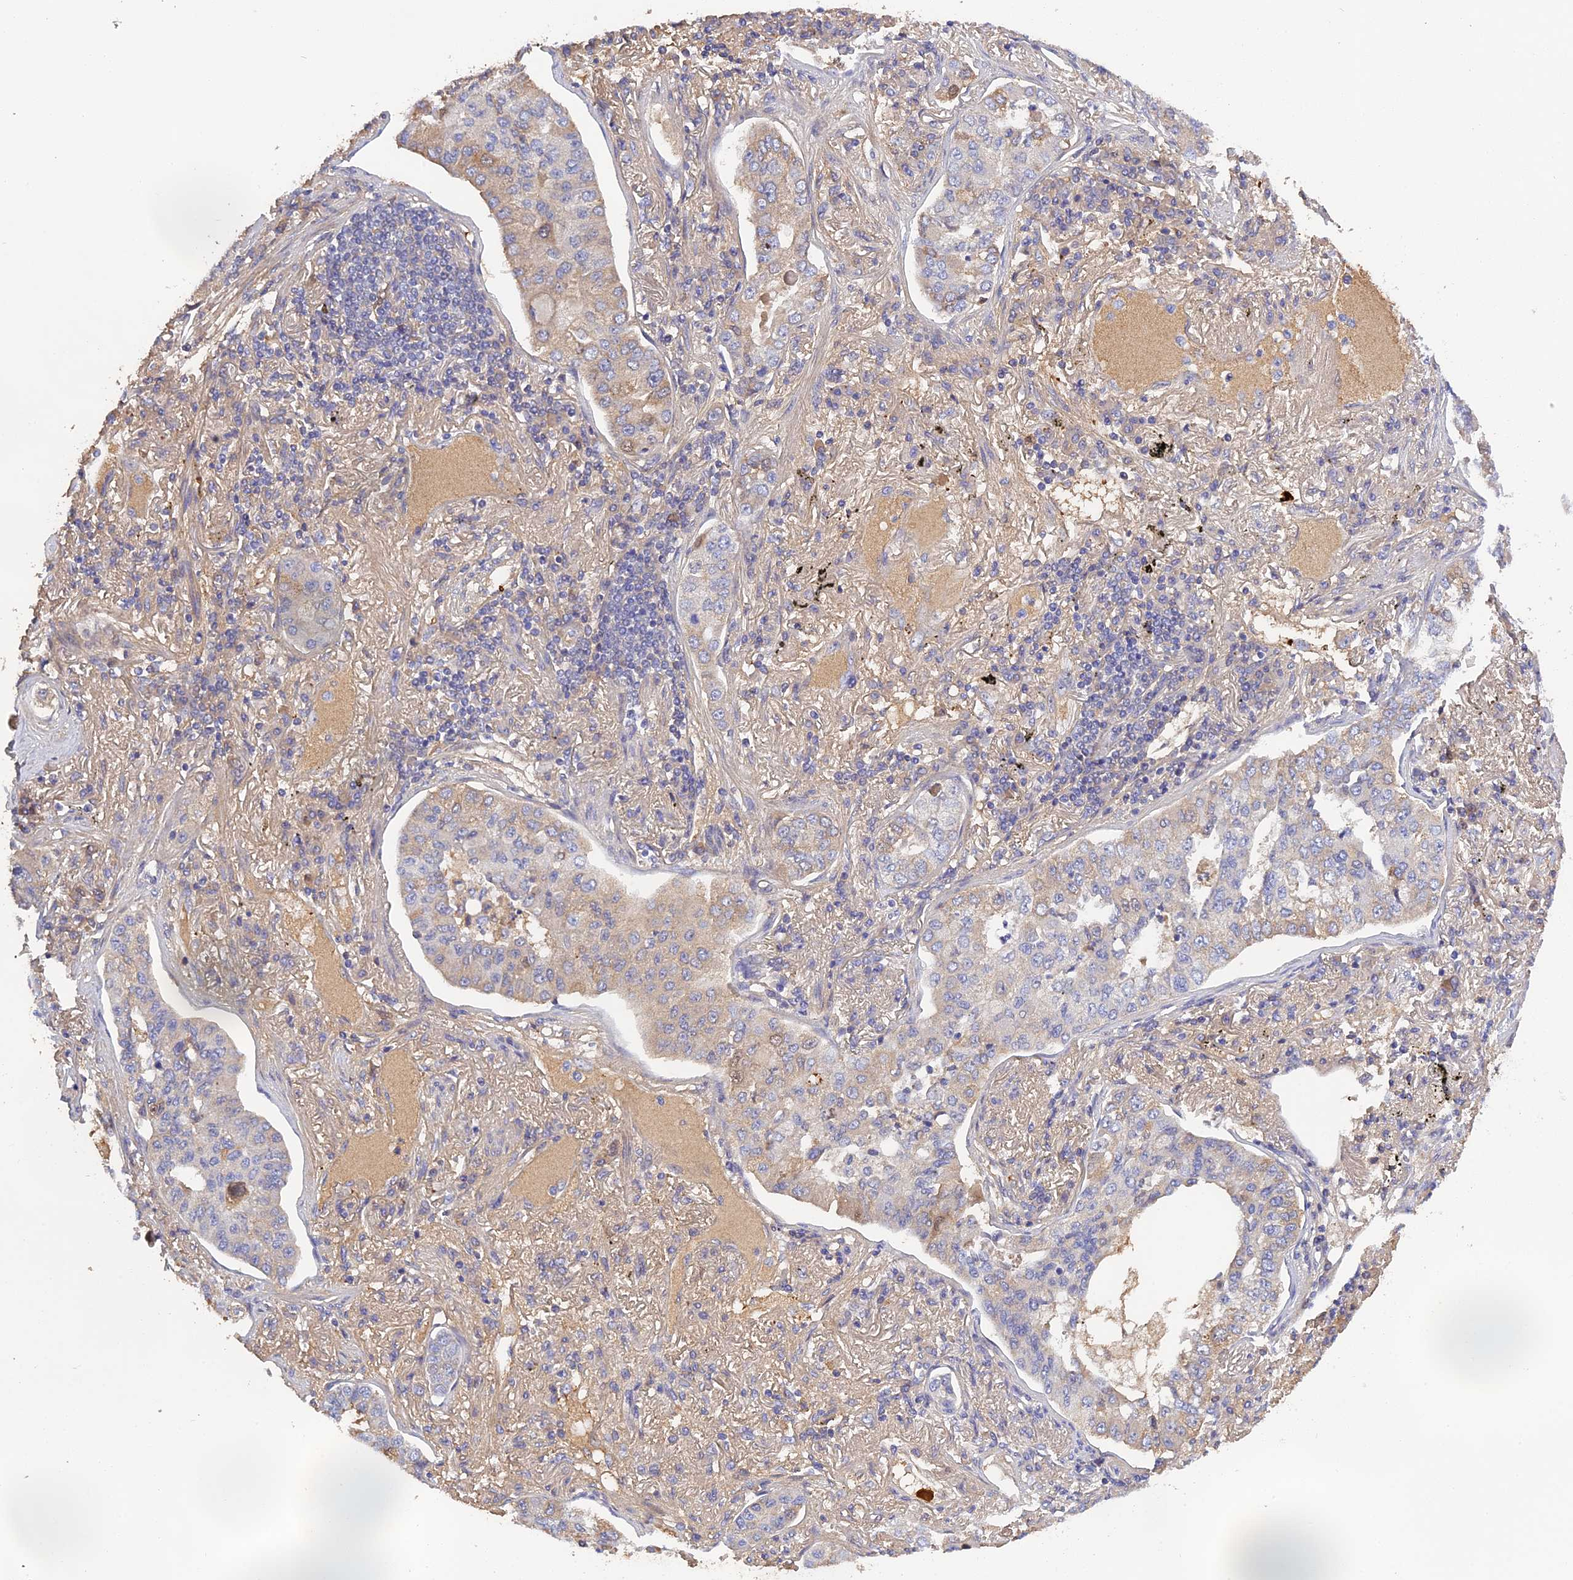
{"staining": {"intensity": "weak", "quantity": "<25%", "location": "cytoplasmic/membranous"}, "tissue": "lung cancer", "cell_type": "Tumor cells", "image_type": "cancer", "snomed": [{"axis": "morphology", "description": "Adenocarcinoma, NOS"}, {"axis": "topography", "description": "Lung"}], "caption": "This is an immunohistochemistry histopathology image of lung cancer. There is no positivity in tumor cells.", "gene": "PZP", "patient": {"sex": "male", "age": 49}}